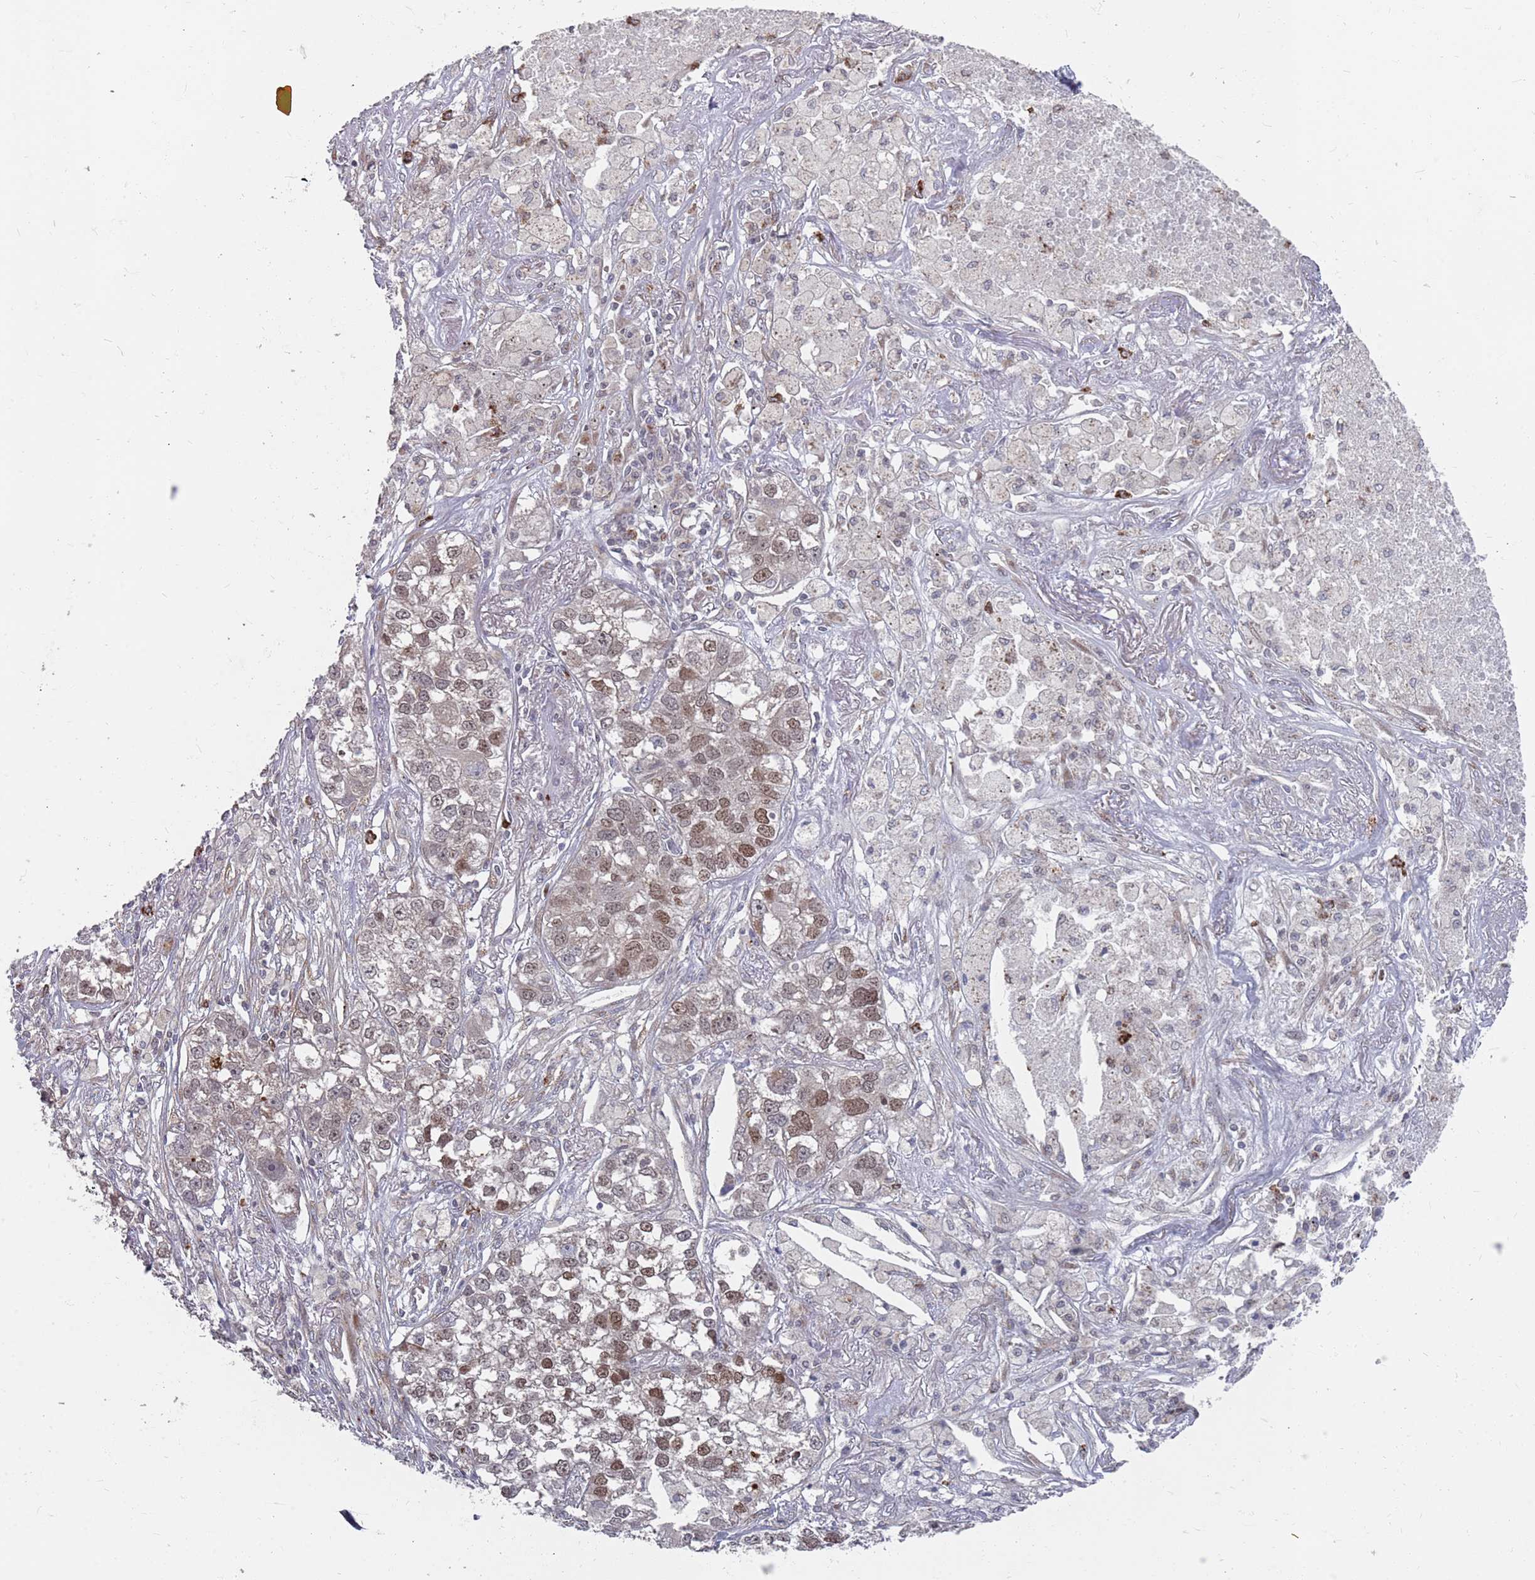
{"staining": {"intensity": "weak", "quantity": "25%-75%", "location": "nuclear"}, "tissue": "lung cancer", "cell_type": "Tumor cells", "image_type": "cancer", "snomed": [{"axis": "morphology", "description": "Adenocarcinoma, NOS"}, {"axis": "topography", "description": "Lung"}], "caption": "Immunohistochemistry photomicrograph of neoplastic tissue: lung adenocarcinoma stained using IHC demonstrates low levels of weak protein expression localized specifically in the nuclear of tumor cells, appearing as a nuclear brown color.", "gene": "FMO4", "patient": {"sex": "male", "age": 49}}